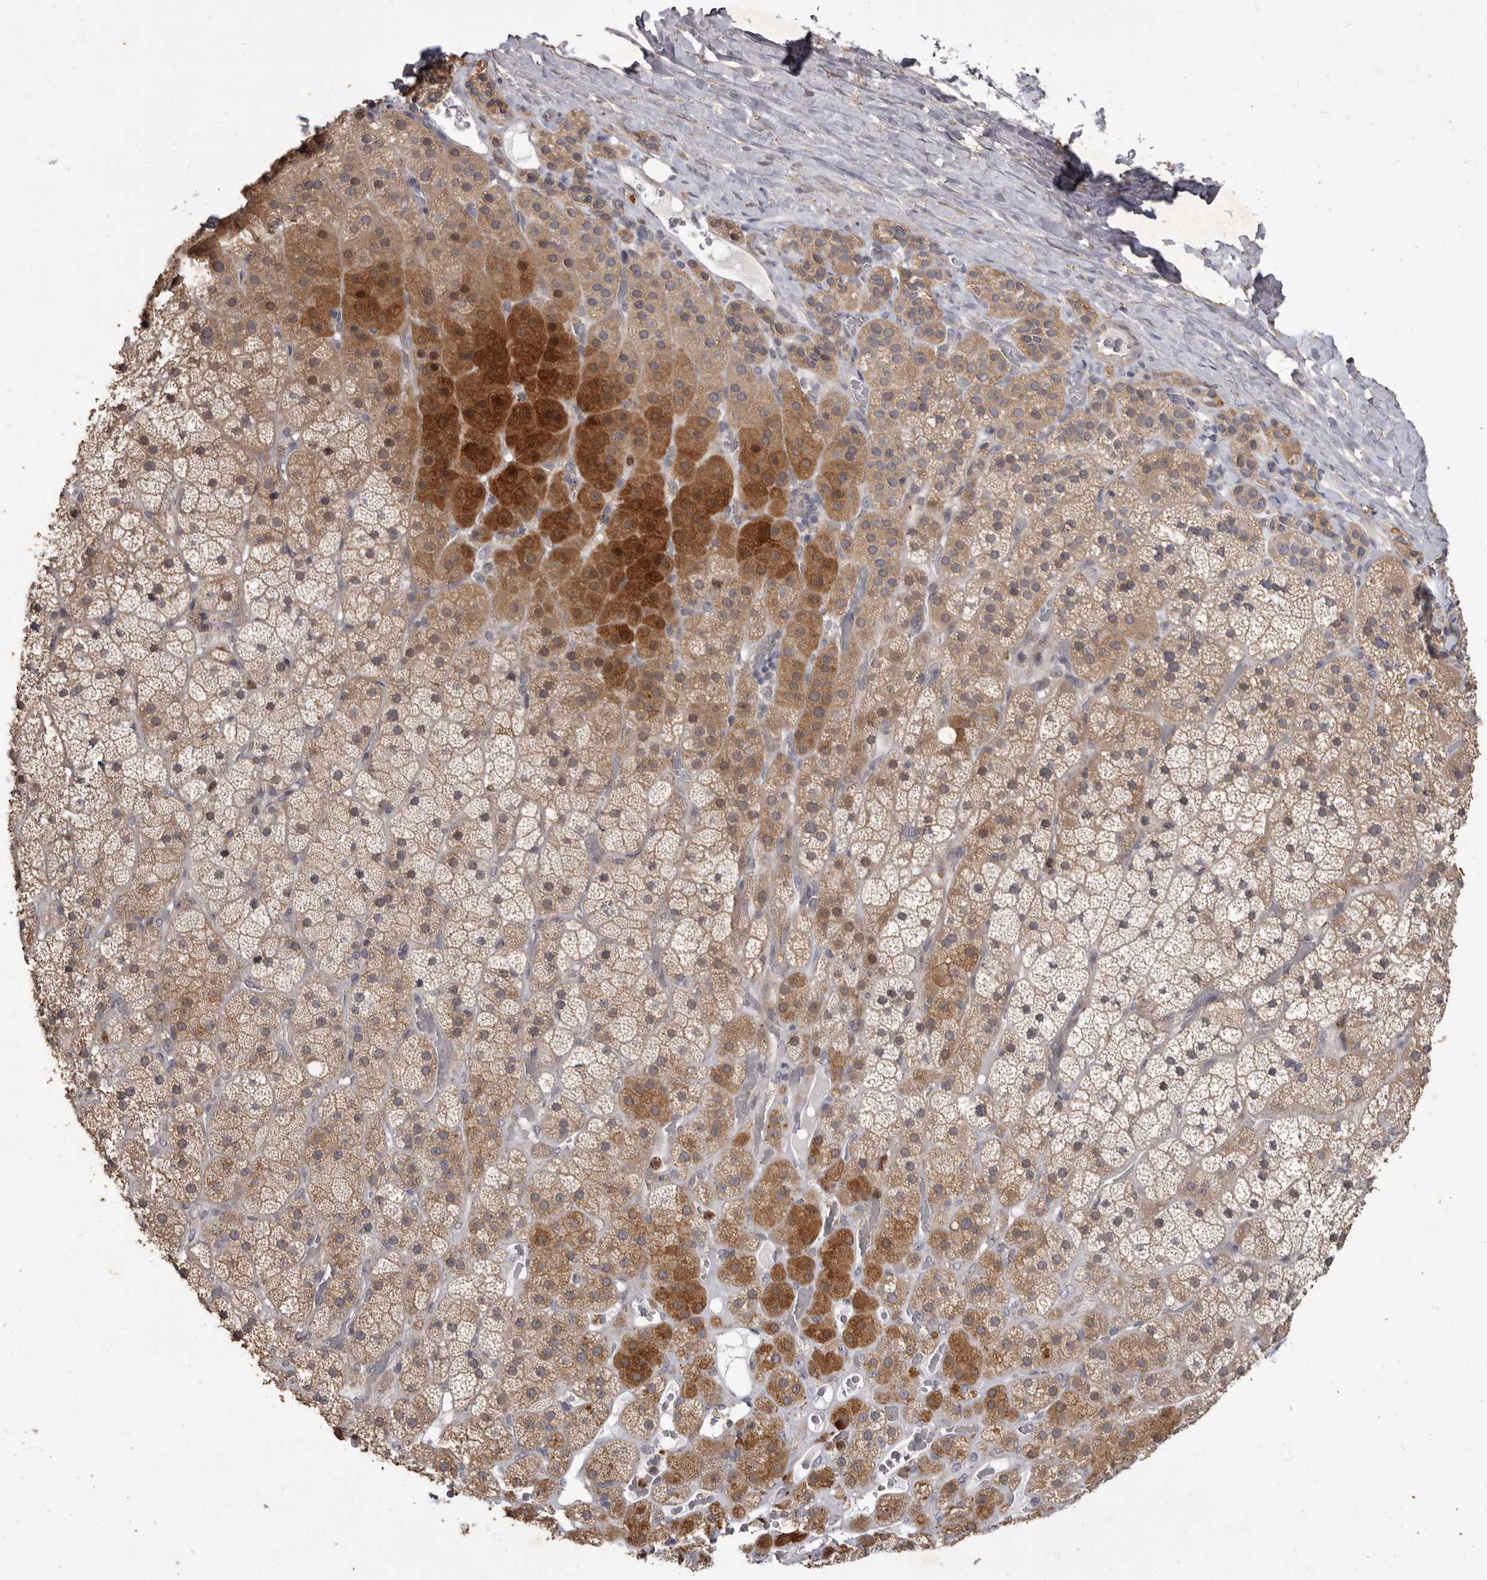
{"staining": {"intensity": "moderate", "quantity": ">75%", "location": "cytoplasmic/membranous"}, "tissue": "adrenal gland", "cell_type": "Glandular cells", "image_type": "normal", "snomed": [{"axis": "morphology", "description": "Normal tissue, NOS"}, {"axis": "topography", "description": "Adrenal gland"}], "caption": "Moderate cytoplasmic/membranous protein staining is appreciated in approximately >75% of glandular cells in adrenal gland. (DAB IHC with brightfield microscopy, high magnification).", "gene": "ACLY", "patient": {"sex": "male", "age": 57}}